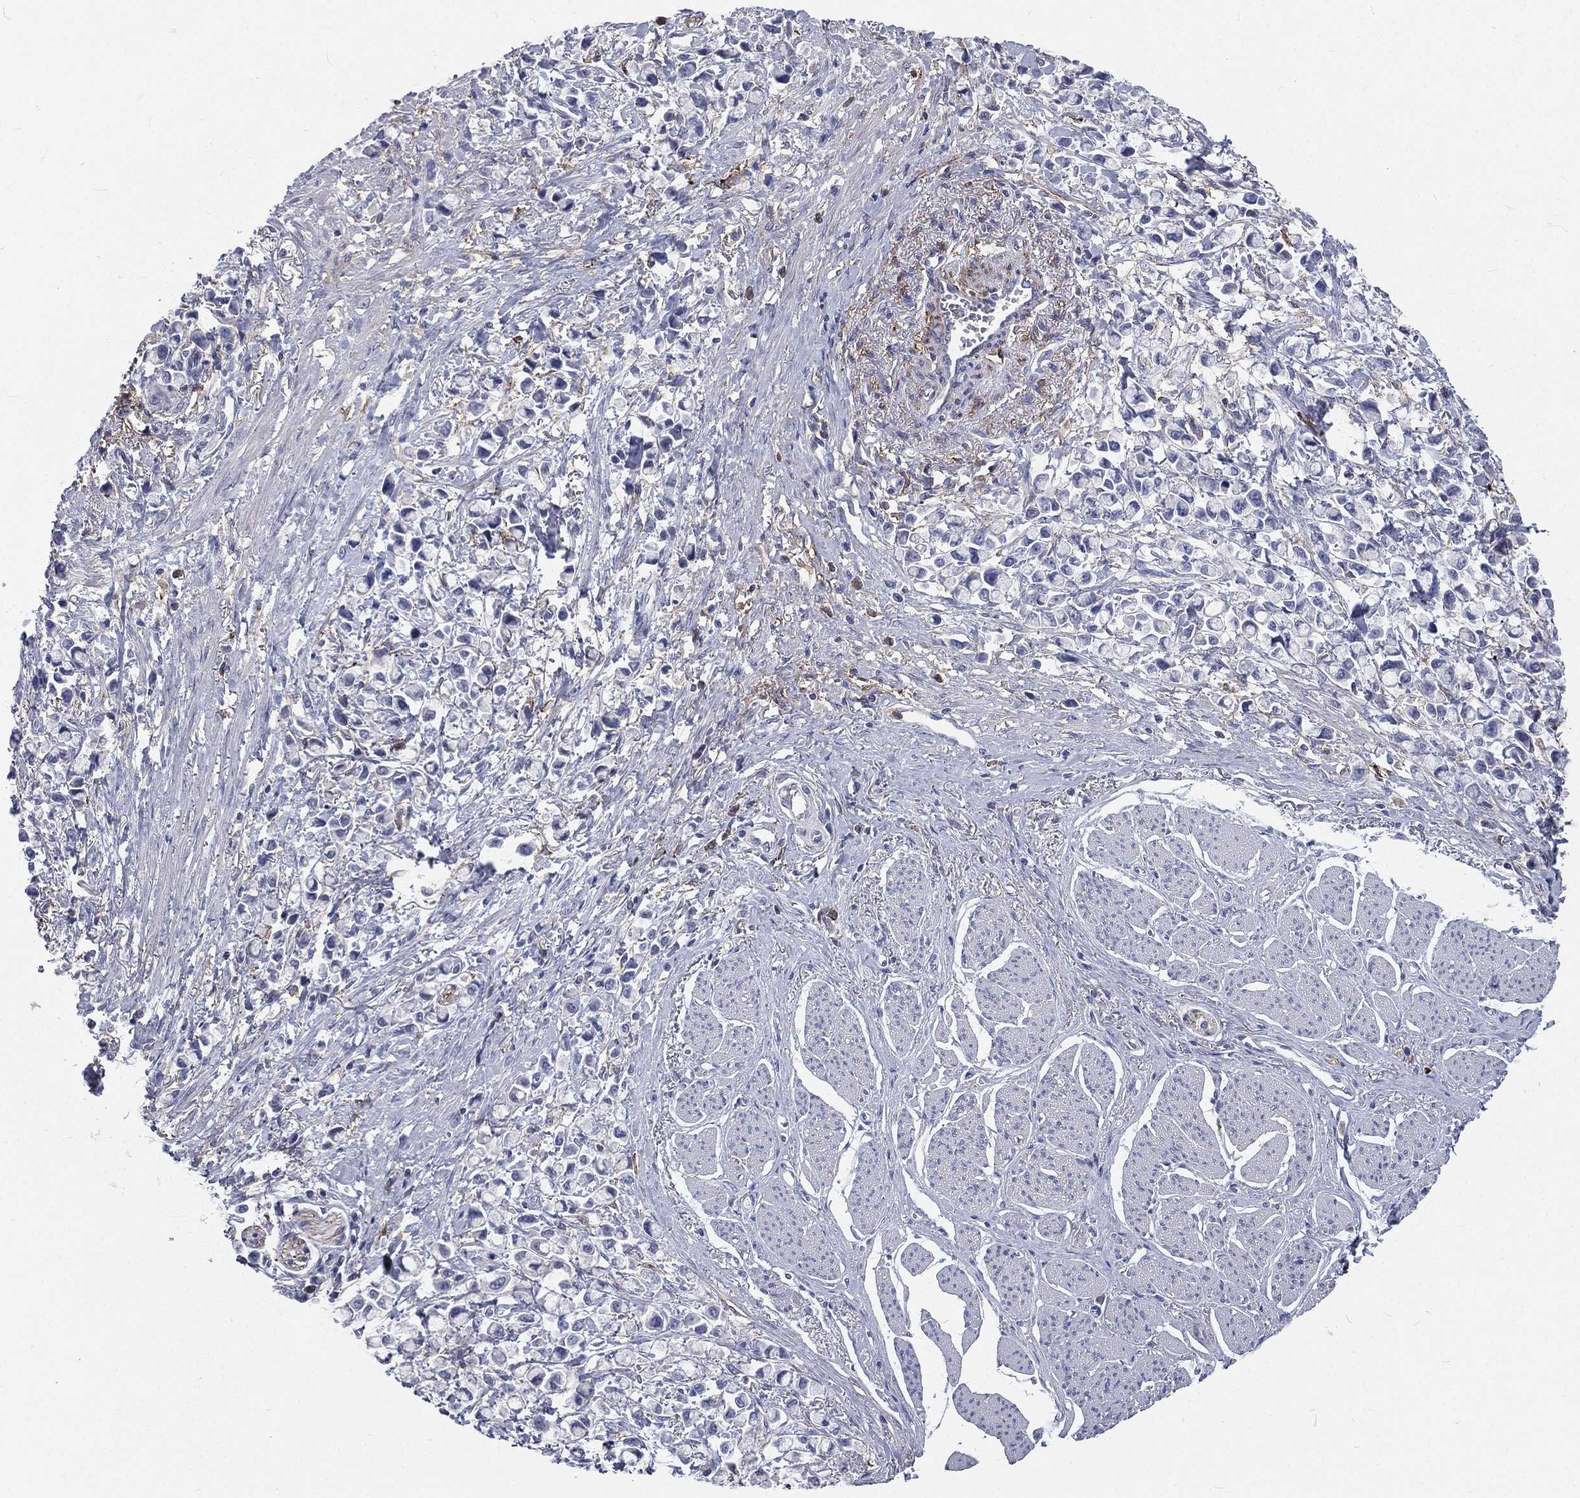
{"staining": {"intensity": "negative", "quantity": "none", "location": "none"}, "tissue": "stomach cancer", "cell_type": "Tumor cells", "image_type": "cancer", "snomed": [{"axis": "morphology", "description": "Adenocarcinoma, NOS"}, {"axis": "topography", "description": "Stomach"}], "caption": "Stomach adenocarcinoma stained for a protein using immunohistochemistry reveals no staining tumor cells.", "gene": "BASP1", "patient": {"sex": "female", "age": 81}}